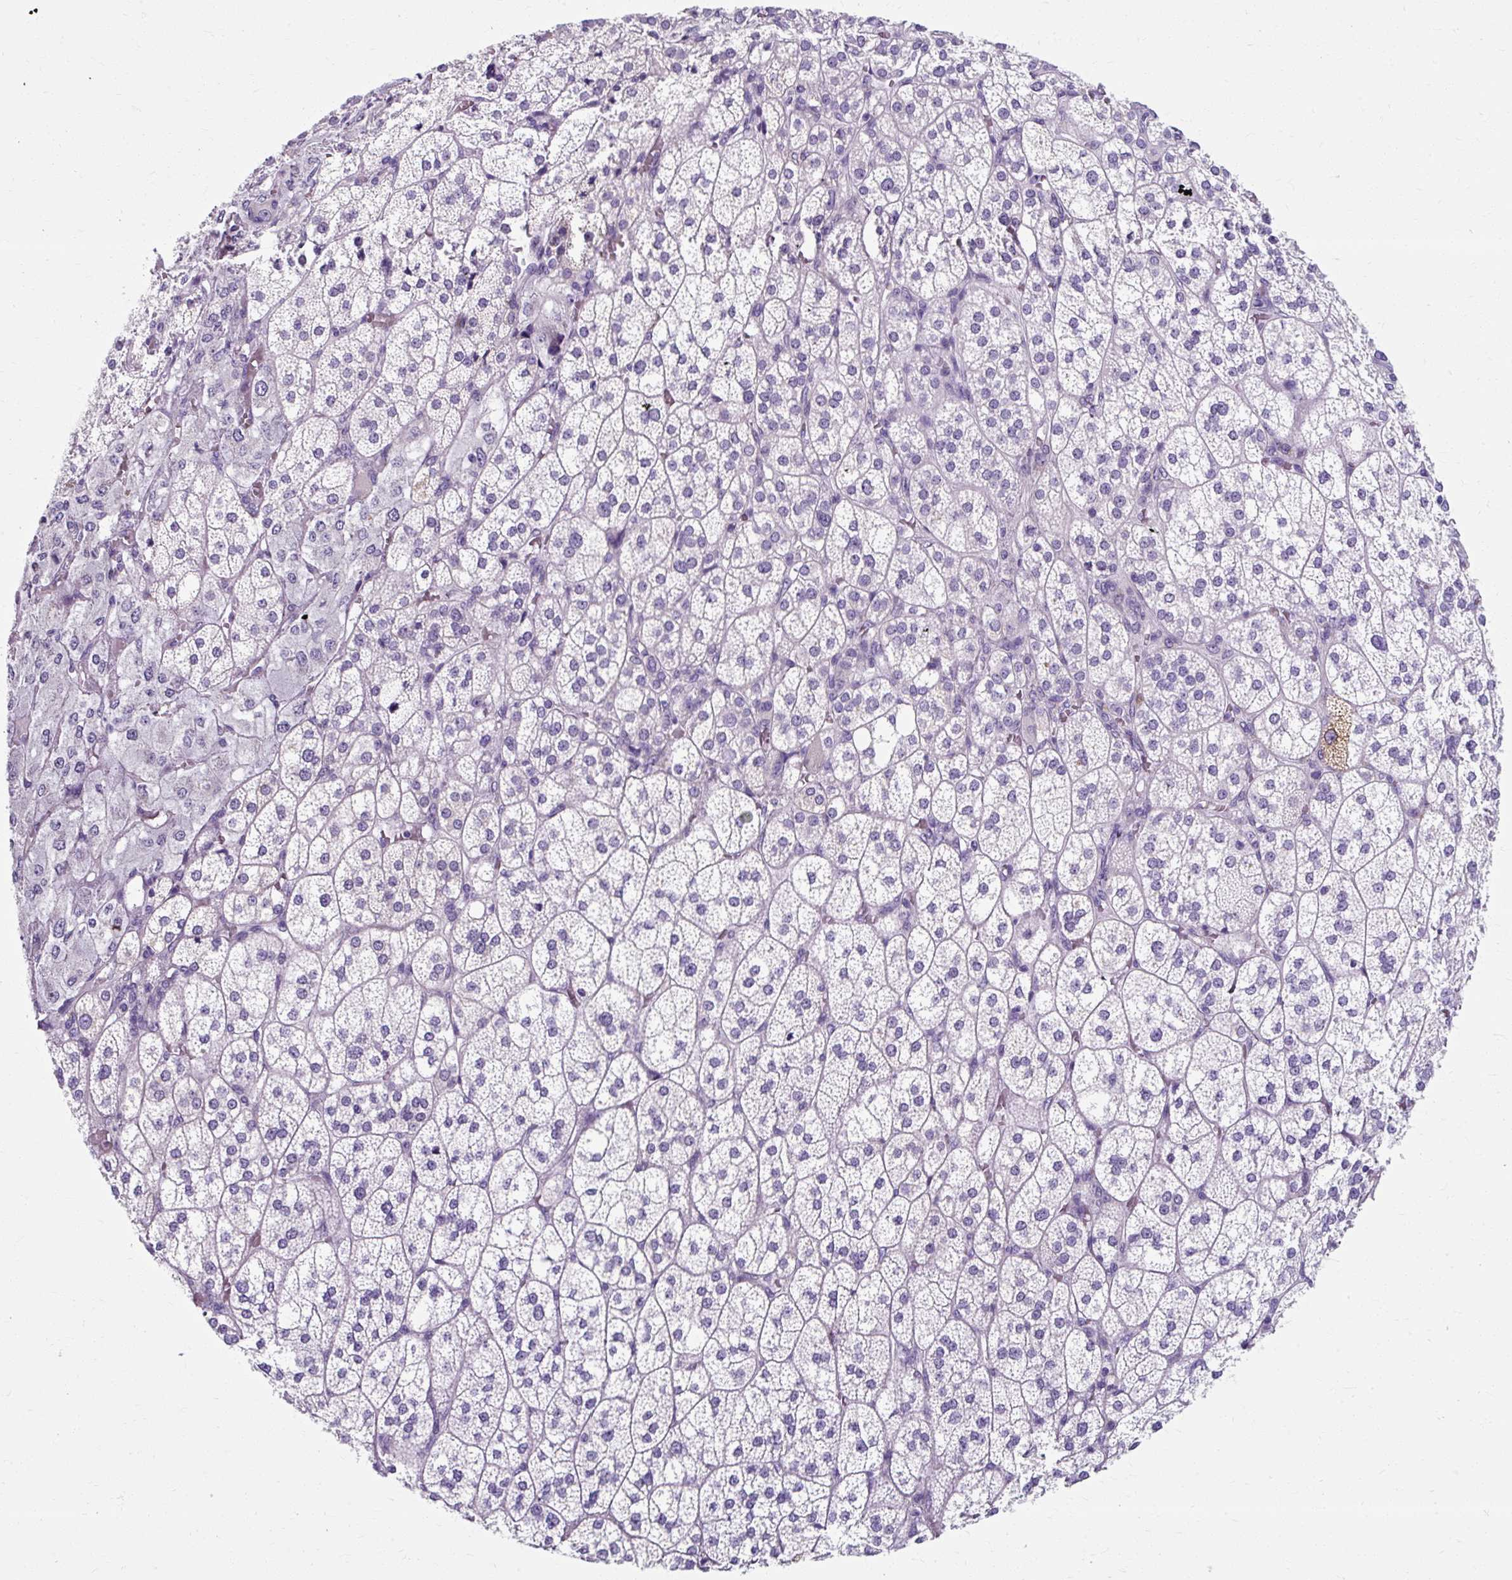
{"staining": {"intensity": "negative", "quantity": "none", "location": "none"}, "tissue": "adrenal gland", "cell_type": "Glandular cells", "image_type": "normal", "snomed": [{"axis": "morphology", "description": "Normal tissue, NOS"}, {"axis": "topography", "description": "Adrenal gland"}], "caption": "Adrenal gland stained for a protein using immunohistochemistry (IHC) reveals no staining glandular cells.", "gene": "ZNF555", "patient": {"sex": "female", "age": 60}}